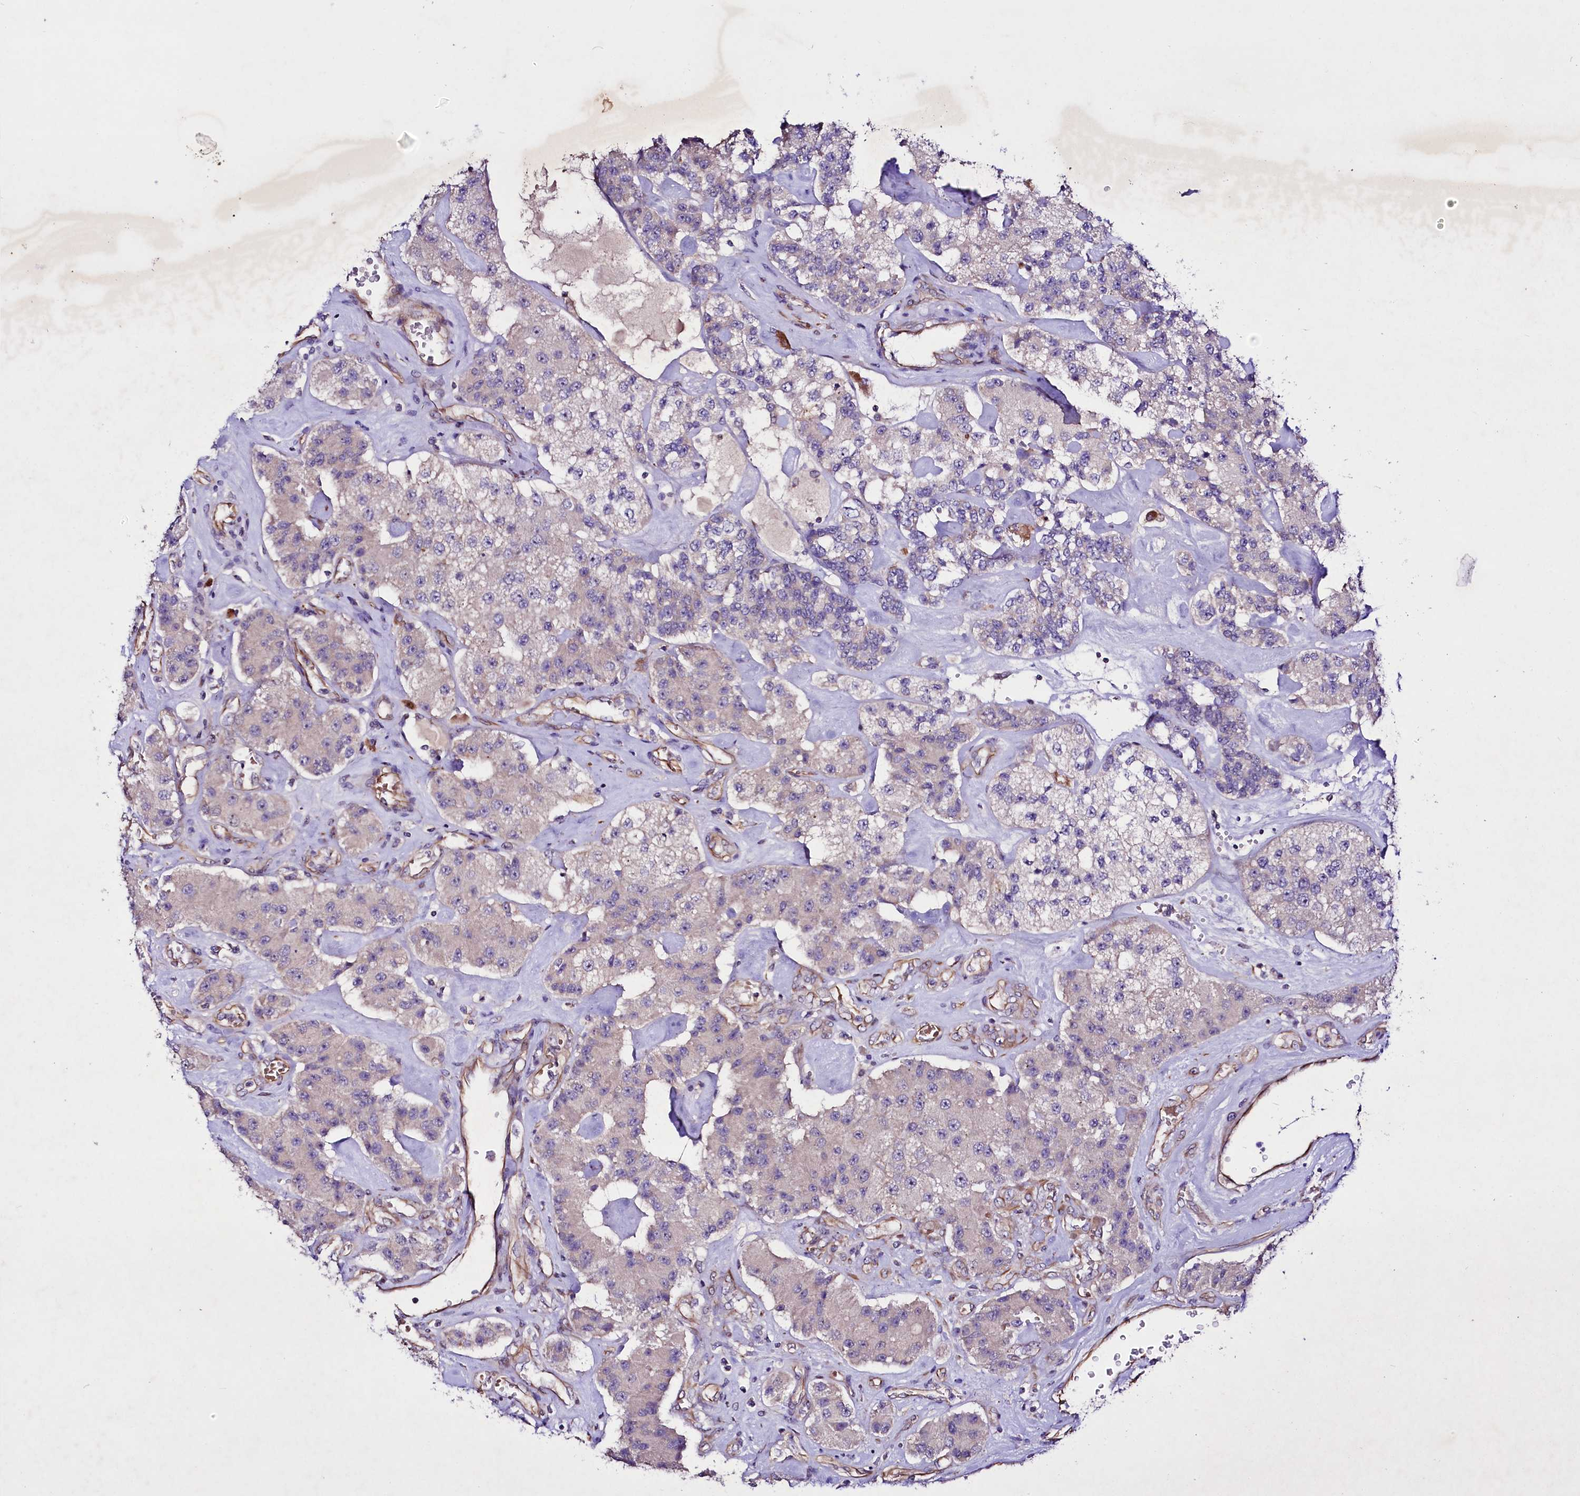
{"staining": {"intensity": "negative", "quantity": "none", "location": "none"}, "tissue": "carcinoid", "cell_type": "Tumor cells", "image_type": "cancer", "snomed": [{"axis": "morphology", "description": "Carcinoid, malignant, NOS"}, {"axis": "topography", "description": "Pancreas"}], "caption": "The image exhibits no staining of tumor cells in carcinoid (malignant).", "gene": "SLC7A1", "patient": {"sex": "male", "age": 41}}